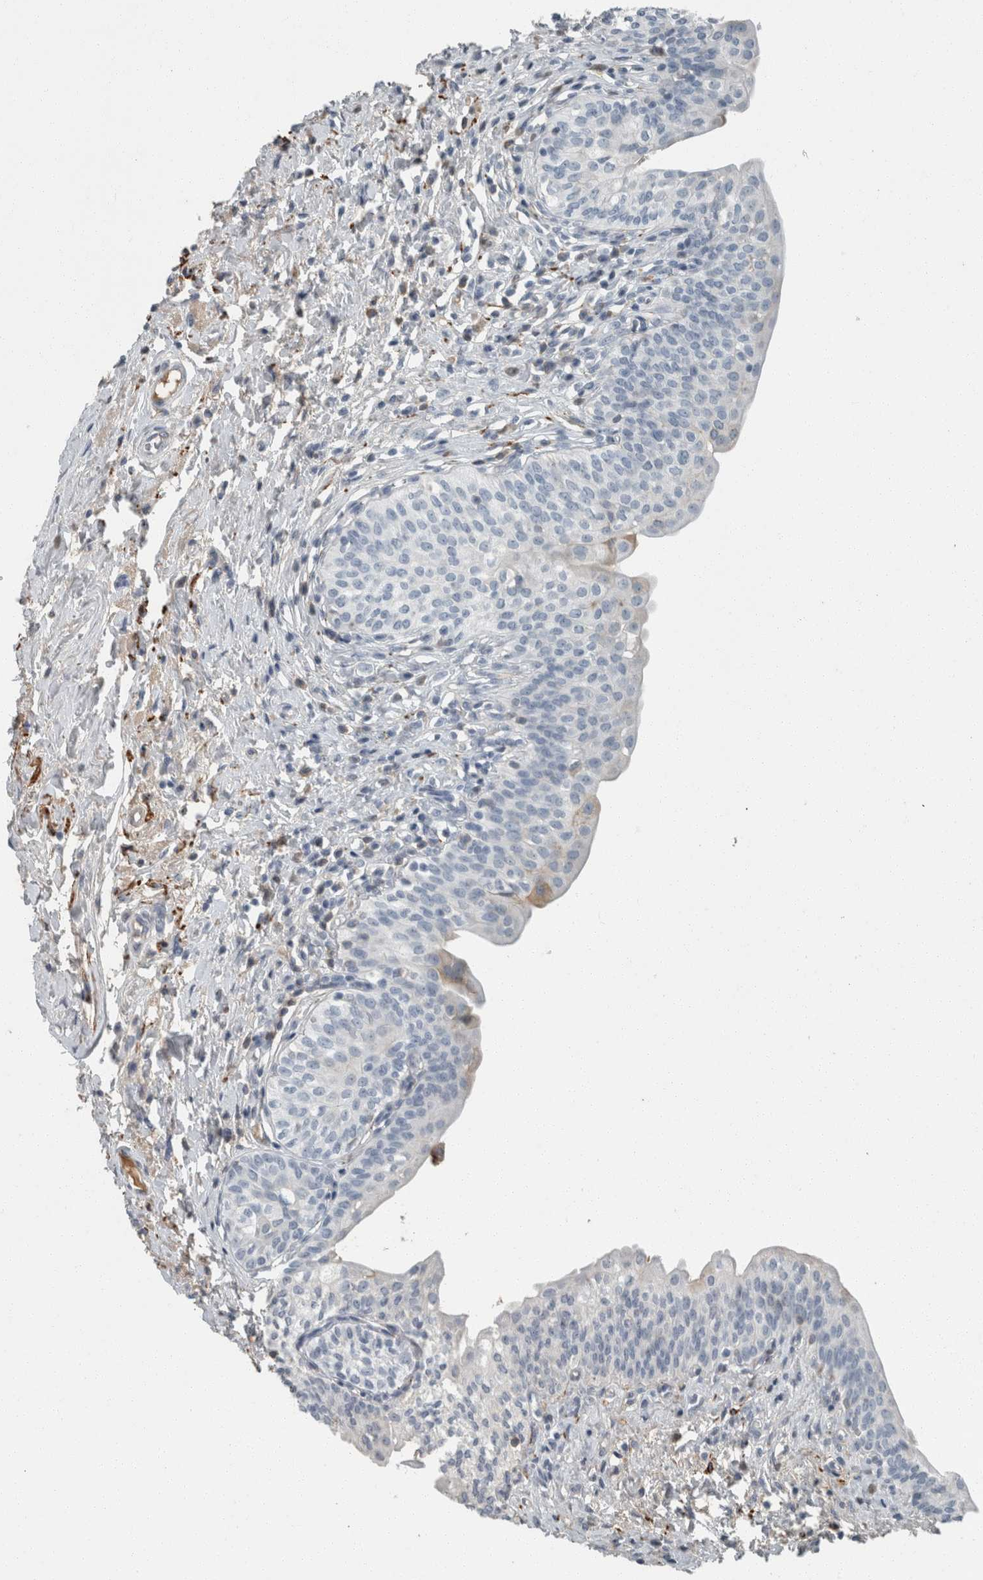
{"staining": {"intensity": "negative", "quantity": "none", "location": "none"}, "tissue": "urinary bladder", "cell_type": "Urothelial cells", "image_type": "normal", "snomed": [{"axis": "morphology", "description": "Normal tissue, NOS"}, {"axis": "topography", "description": "Urinary bladder"}], "caption": "DAB (3,3'-diaminobenzidine) immunohistochemical staining of benign urinary bladder exhibits no significant expression in urothelial cells. (DAB (3,3'-diaminobenzidine) immunohistochemistry visualized using brightfield microscopy, high magnification).", "gene": "CHL1", "patient": {"sex": "male", "age": 83}}